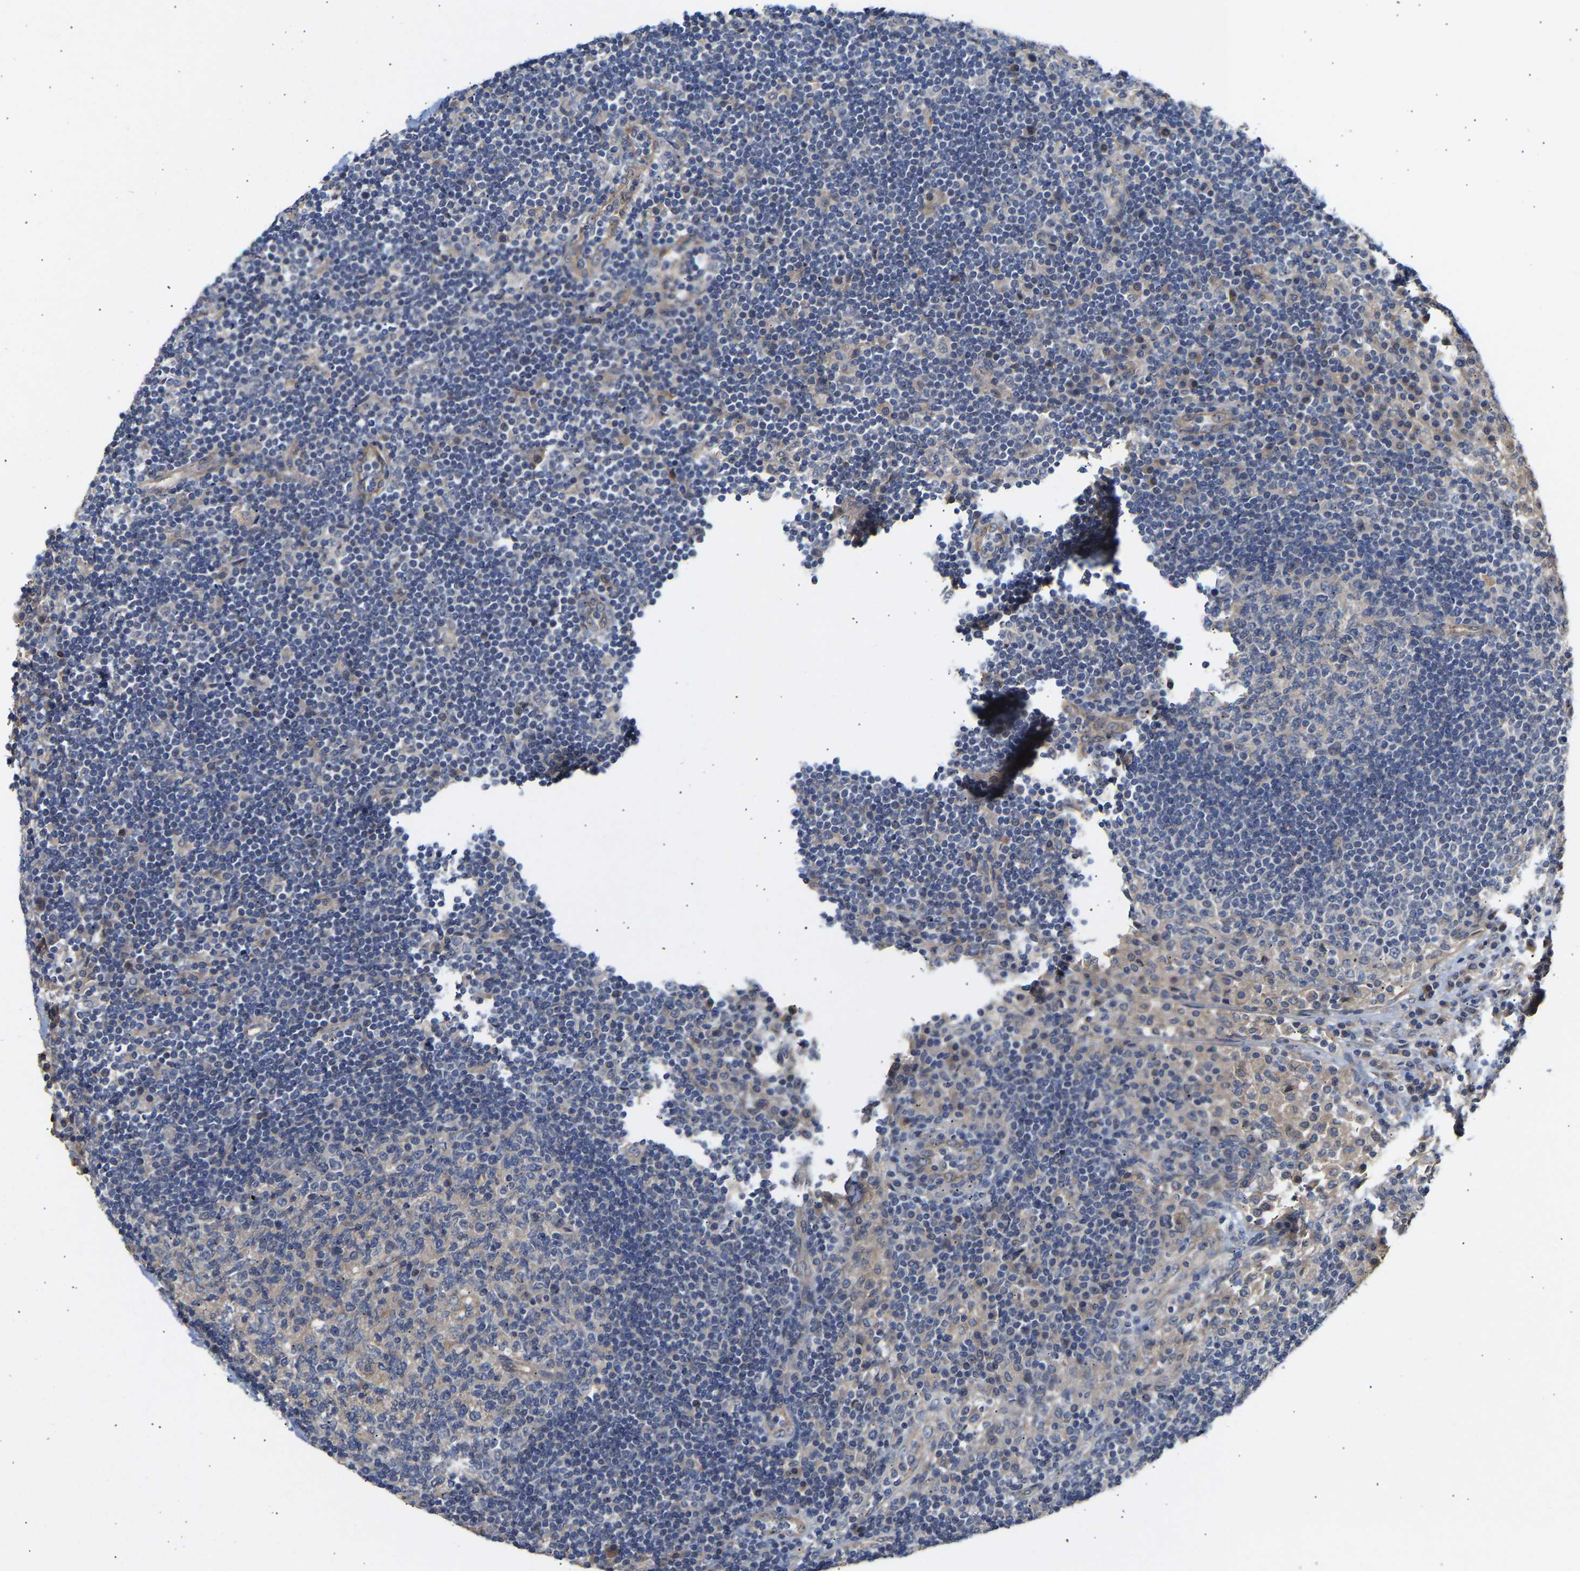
{"staining": {"intensity": "weak", "quantity": "<25%", "location": "cytoplasmic/membranous"}, "tissue": "lymph node", "cell_type": "Germinal center cells", "image_type": "normal", "snomed": [{"axis": "morphology", "description": "Normal tissue, NOS"}, {"axis": "topography", "description": "Lymph node"}], "caption": "Immunohistochemistry histopathology image of benign lymph node: human lymph node stained with DAB demonstrates no significant protein staining in germinal center cells.", "gene": "KASH5", "patient": {"sex": "female", "age": 53}}